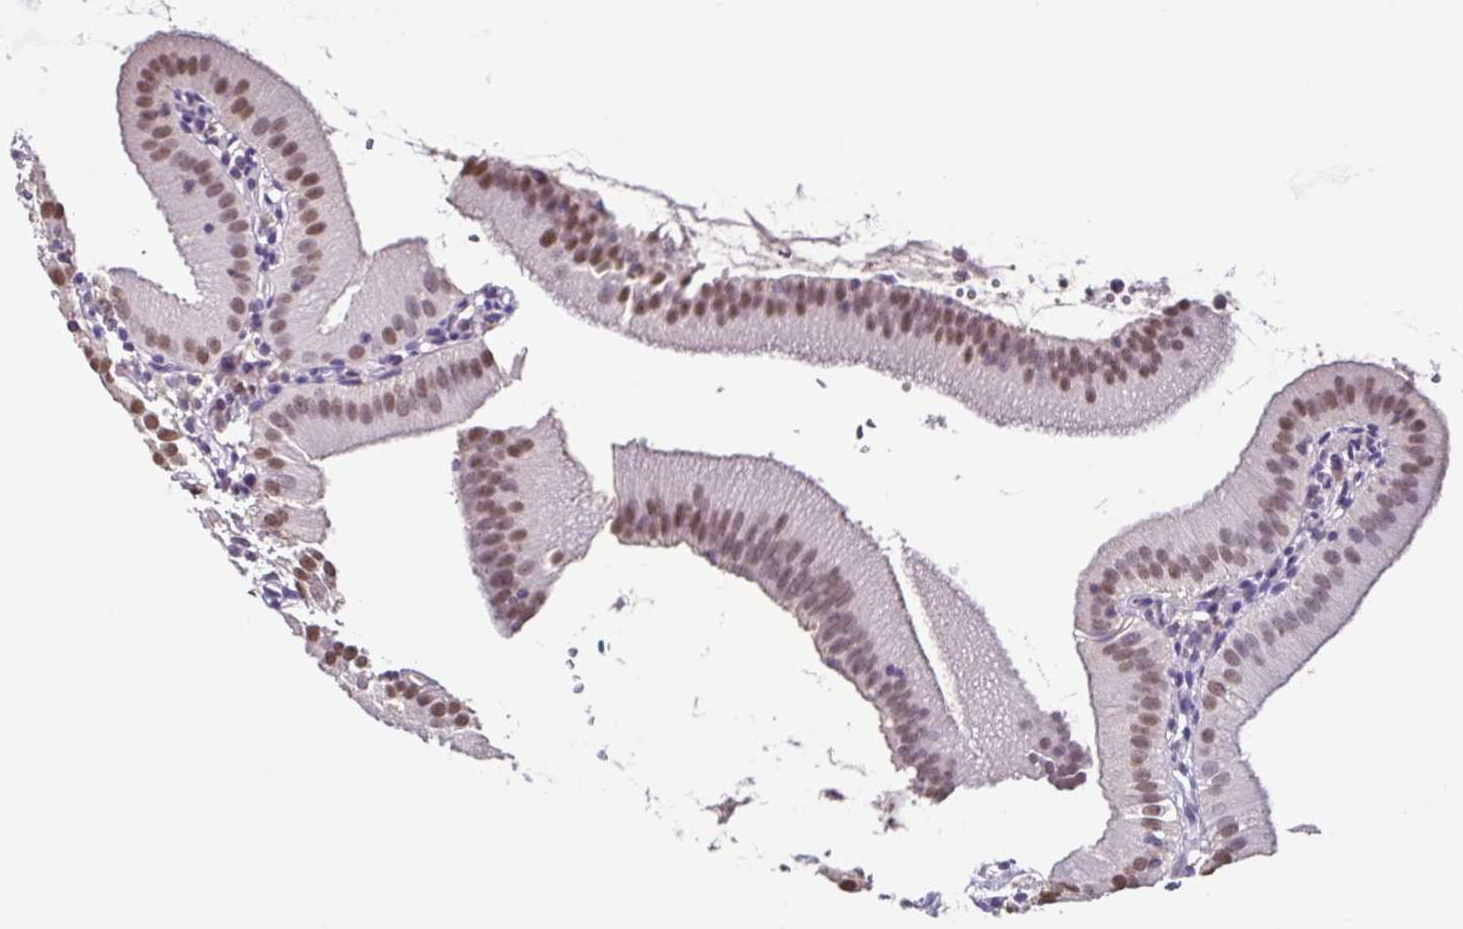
{"staining": {"intensity": "moderate", "quantity": ">75%", "location": "nuclear"}, "tissue": "gallbladder", "cell_type": "Glandular cells", "image_type": "normal", "snomed": [{"axis": "morphology", "description": "Normal tissue, NOS"}, {"axis": "topography", "description": "Gallbladder"}], "caption": "Immunohistochemical staining of benign human gallbladder shows >75% levels of moderate nuclear protein positivity in about >75% of glandular cells.", "gene": "ACTRT3", "patient": {"sex": "female", "age": 65}}